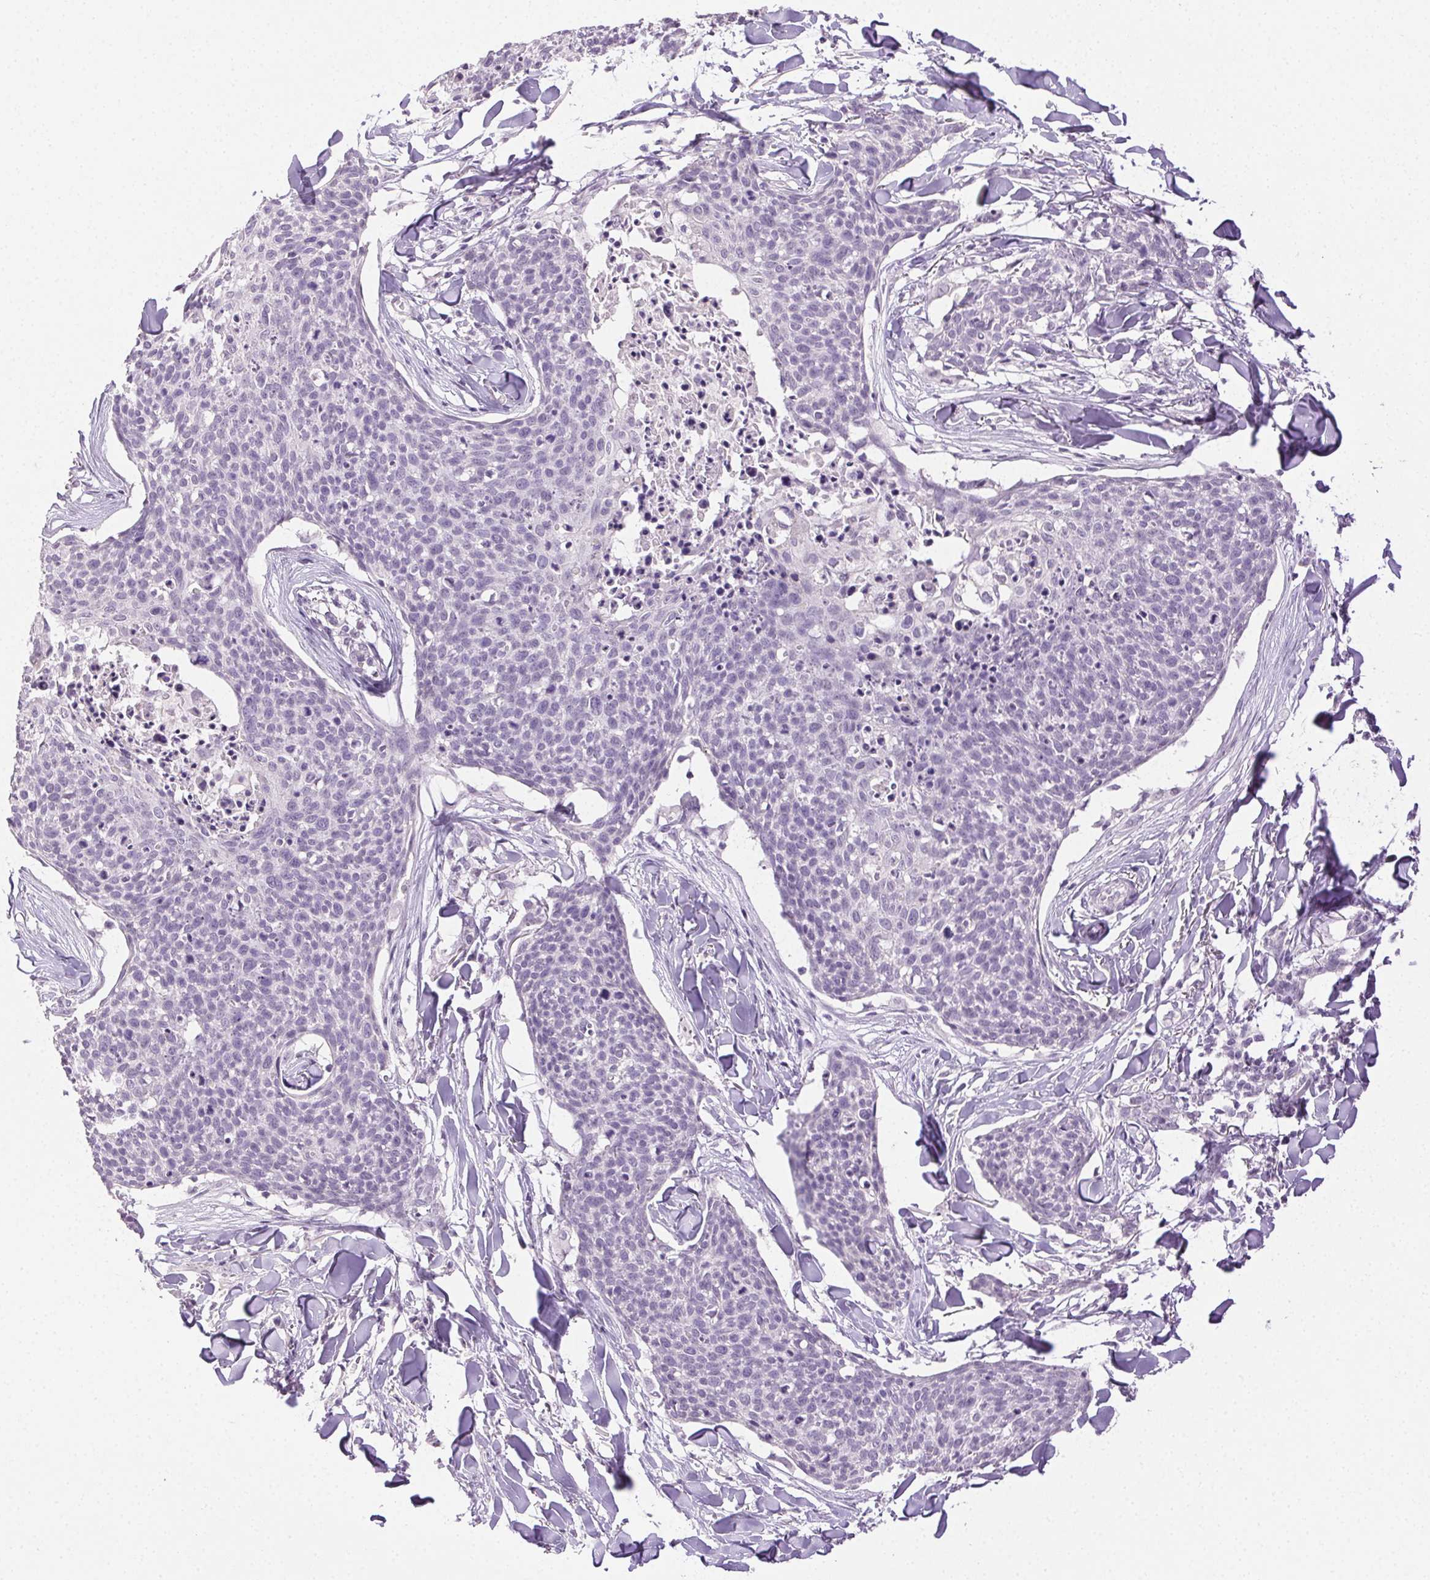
{"staining": {"intensity": "negative", "quantity": "none", "location": "none"}, "tissue": "skin cancer", "cell_type": "Tumor cells", "image_type": "cancer", "snomed": [{"axis": "morphology", "description": "Squamous cell carcinoma, NOS"}, {"axis": "topography", "description": "Skin"}, {"axis": "topography", "description": "Vulva"}], "caption": "DAB immunohistochemical staining of human squamous cell carcinoma (skin) displays no significant positivity in tumor cells. (DAB (3,3'-diaminobenzidine) IHC visualized using brightfield microscopy, high magnification).", "gene": "CLDN10", "patient": {"sex": "female", "age": 75}}